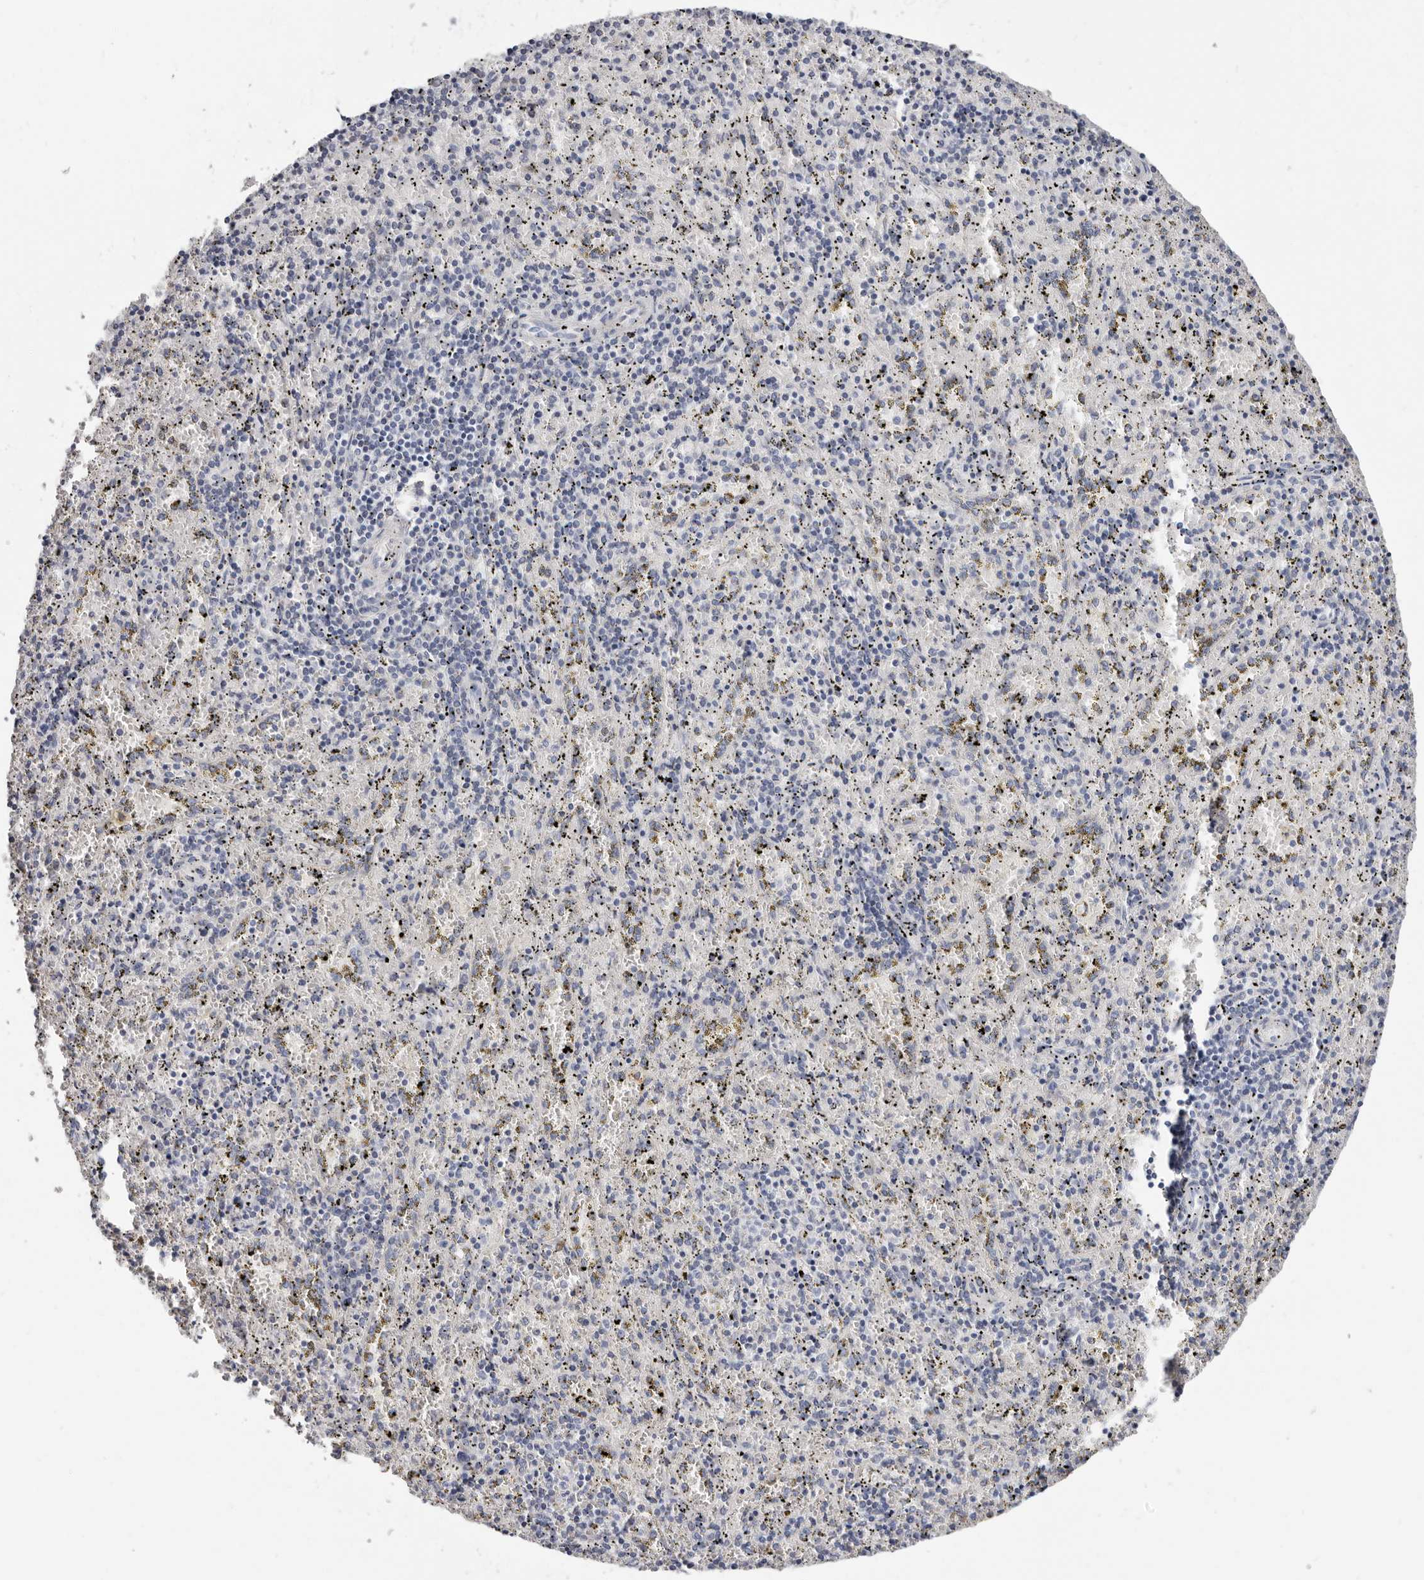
{"staining": {"intensity": "negative", "quantity": "none", "location": "none"}, "tissue": "spleen", "cell_type": "Cells in red pulp", "image_type": "normal", "snomed": [{"axis": "morphology", "description": "Normal tissue, NOS"}, {"axis": "topography", "description": "Spleen"}], "caption": "Immunohistochemistry (IHC) of benign spleen shows no expression in cells in red pulp.", "gene": "RSPO2", "patient": {"sex": "male", "age": 11}}